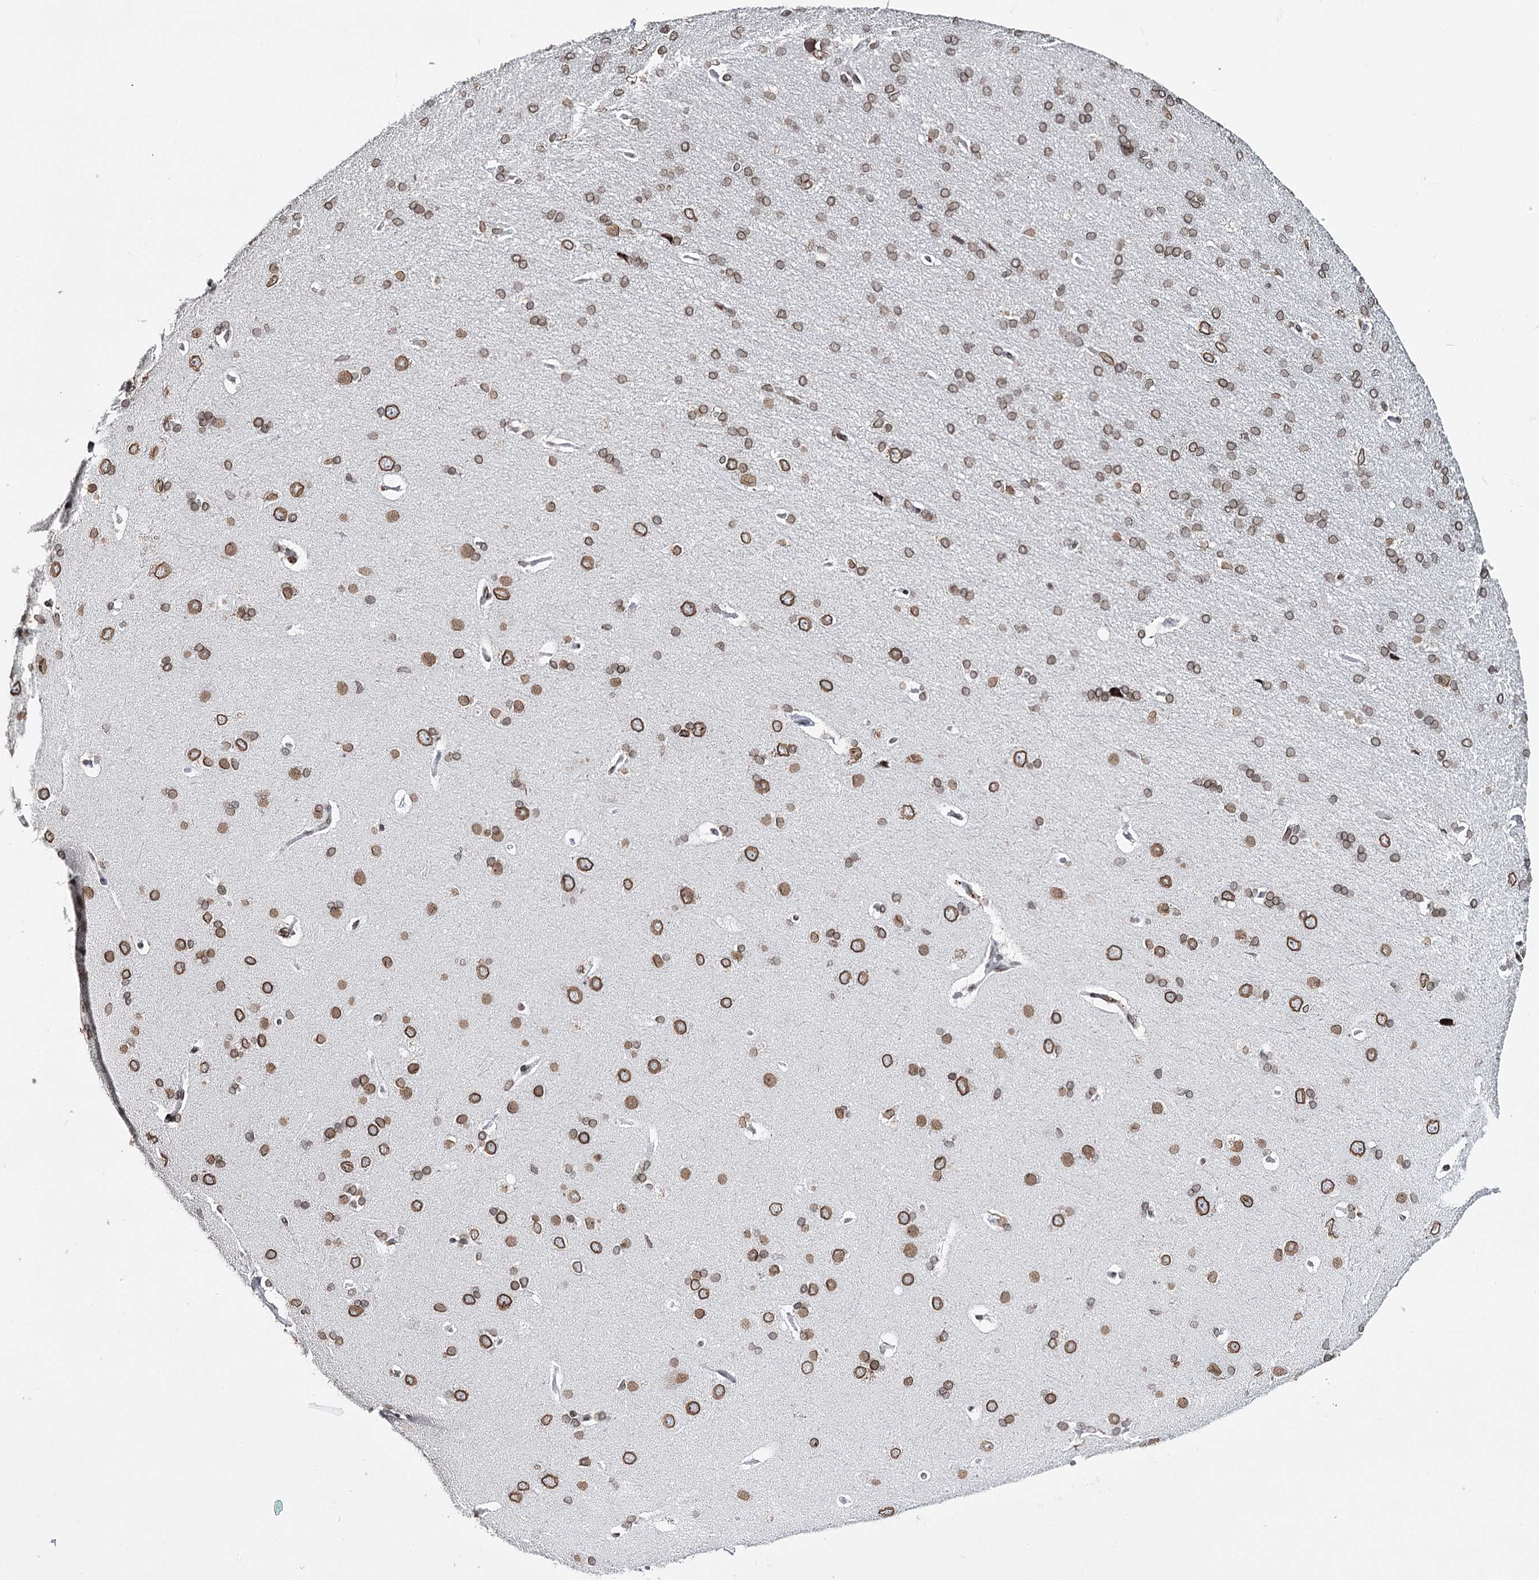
{"staining": {"intensity": "moderate", "quantity": ">75%", "location": "nuclear"}, "tissue": "cerebral cortex", "cell_type": "Endothelial cells", "image_type": "normal", "snomed": [{"axis": "morphology", "description": "Normal tissue, NOS"}, {"axis": "topography", "description": "Cerebral cortex"}], "caption": "Moderate nuclear protein expression is seen in approximately >75% of endothelial cells in cerebral cortex.", "gene": "KIAA0930", "patient": {"sex": "male", "age": 62}}